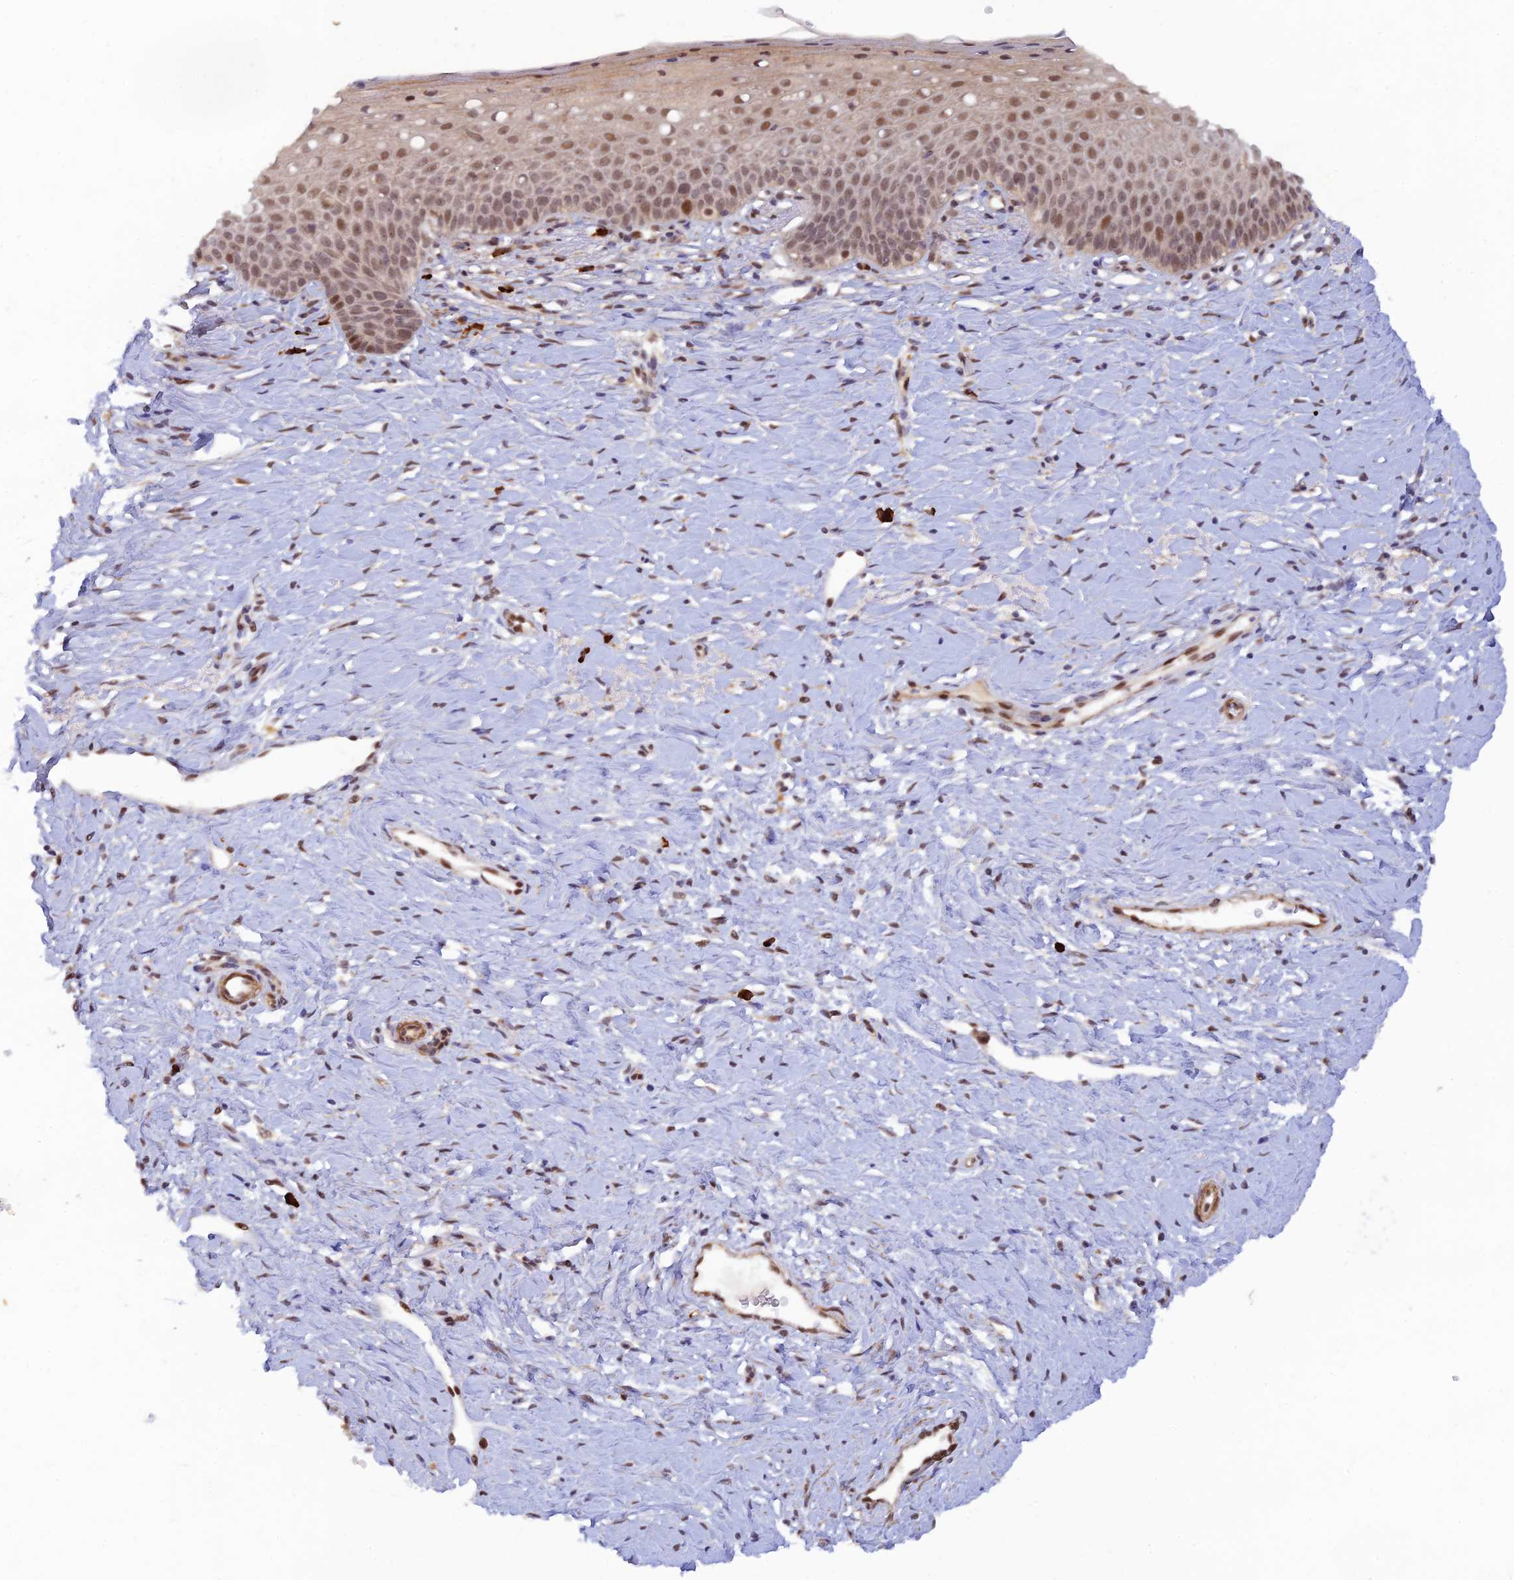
{"staining": {"intensity": "weak", "quantity": "25%-75%", "location": "nuclear"}, "tissue": "cervix", "cell_type": "Glandular cells", "image_type": "normal", "snomed": [{"axis": "morphology", "description": "Normal tissue, NOS"}, {"axis": "topography", "description": "Cervix"}], "caption": "Brown immunohistochemical staining in normal cervix exhibits weak nuclear expression in about 25%-75% of glandular cells.", "gene": "ZNF565", "patient": {"sex": "female", "age": 36}}